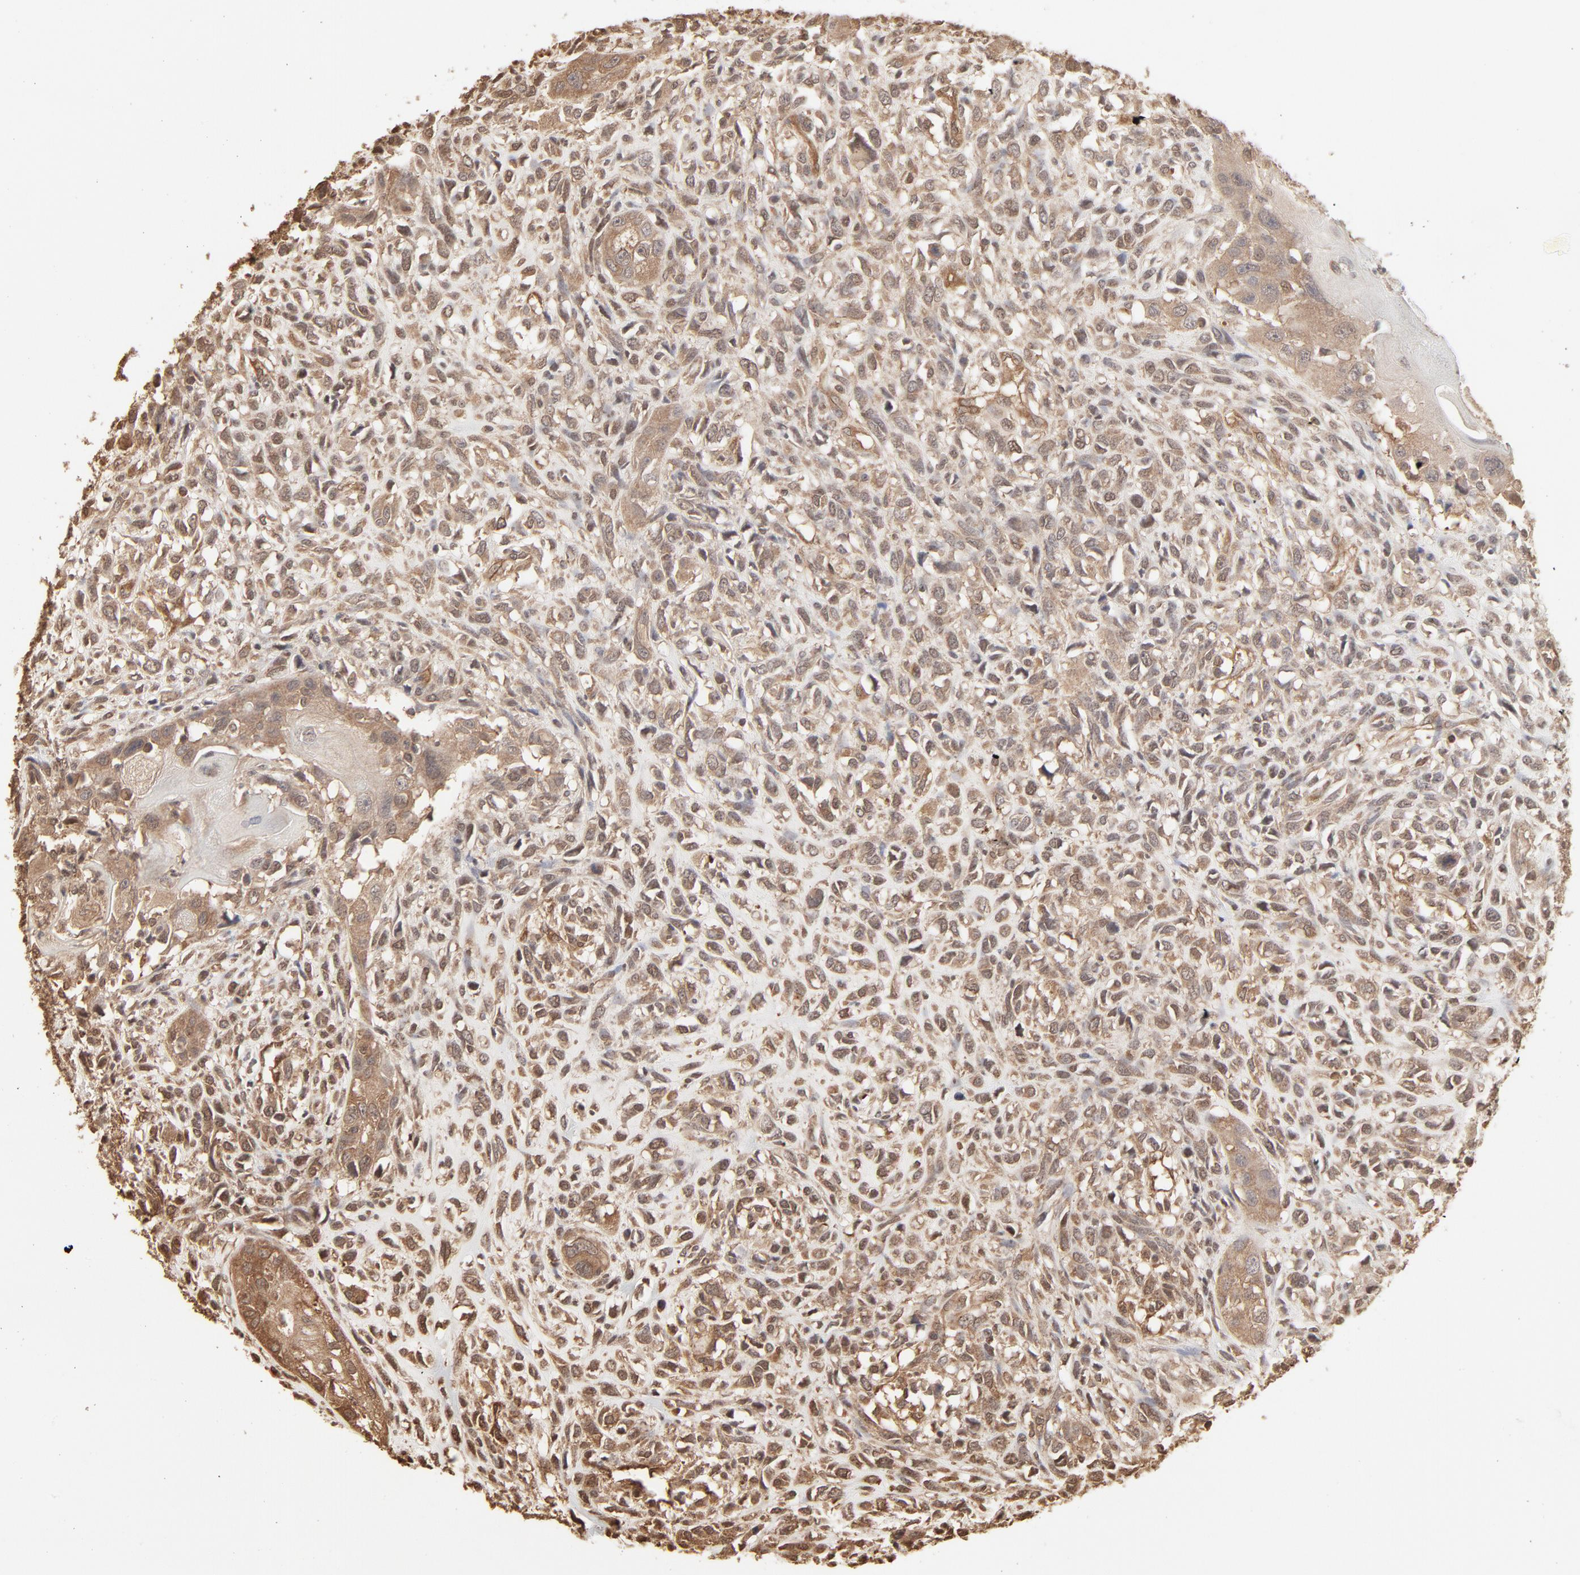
{"staining": {"intensity": "moderate", "quantity": ">75%", "location": "cytoplasmic/membranous,nuclear"}, "tissue": "head and neck cancer", "cell_type": "Tumor cells", "image_type": "cancer", "snomed": [{"axis": "morphology", "description": "Neoplasm, malignant, NOS"}, {"axis": "topography", "description": "Salivary gland"}, {"axis": "topography", "description": "Head-Neck"}], "caption": "This is a micrograph of immunohistochemistry staining of head and neck cancer (neoplasm (malignant)), which shows moderate positivity in the cytoplasmic/membranous and nuclear of tumor cells.", "gene": "PPP2CA", "patient": {"sex": "male", "age": 43}}